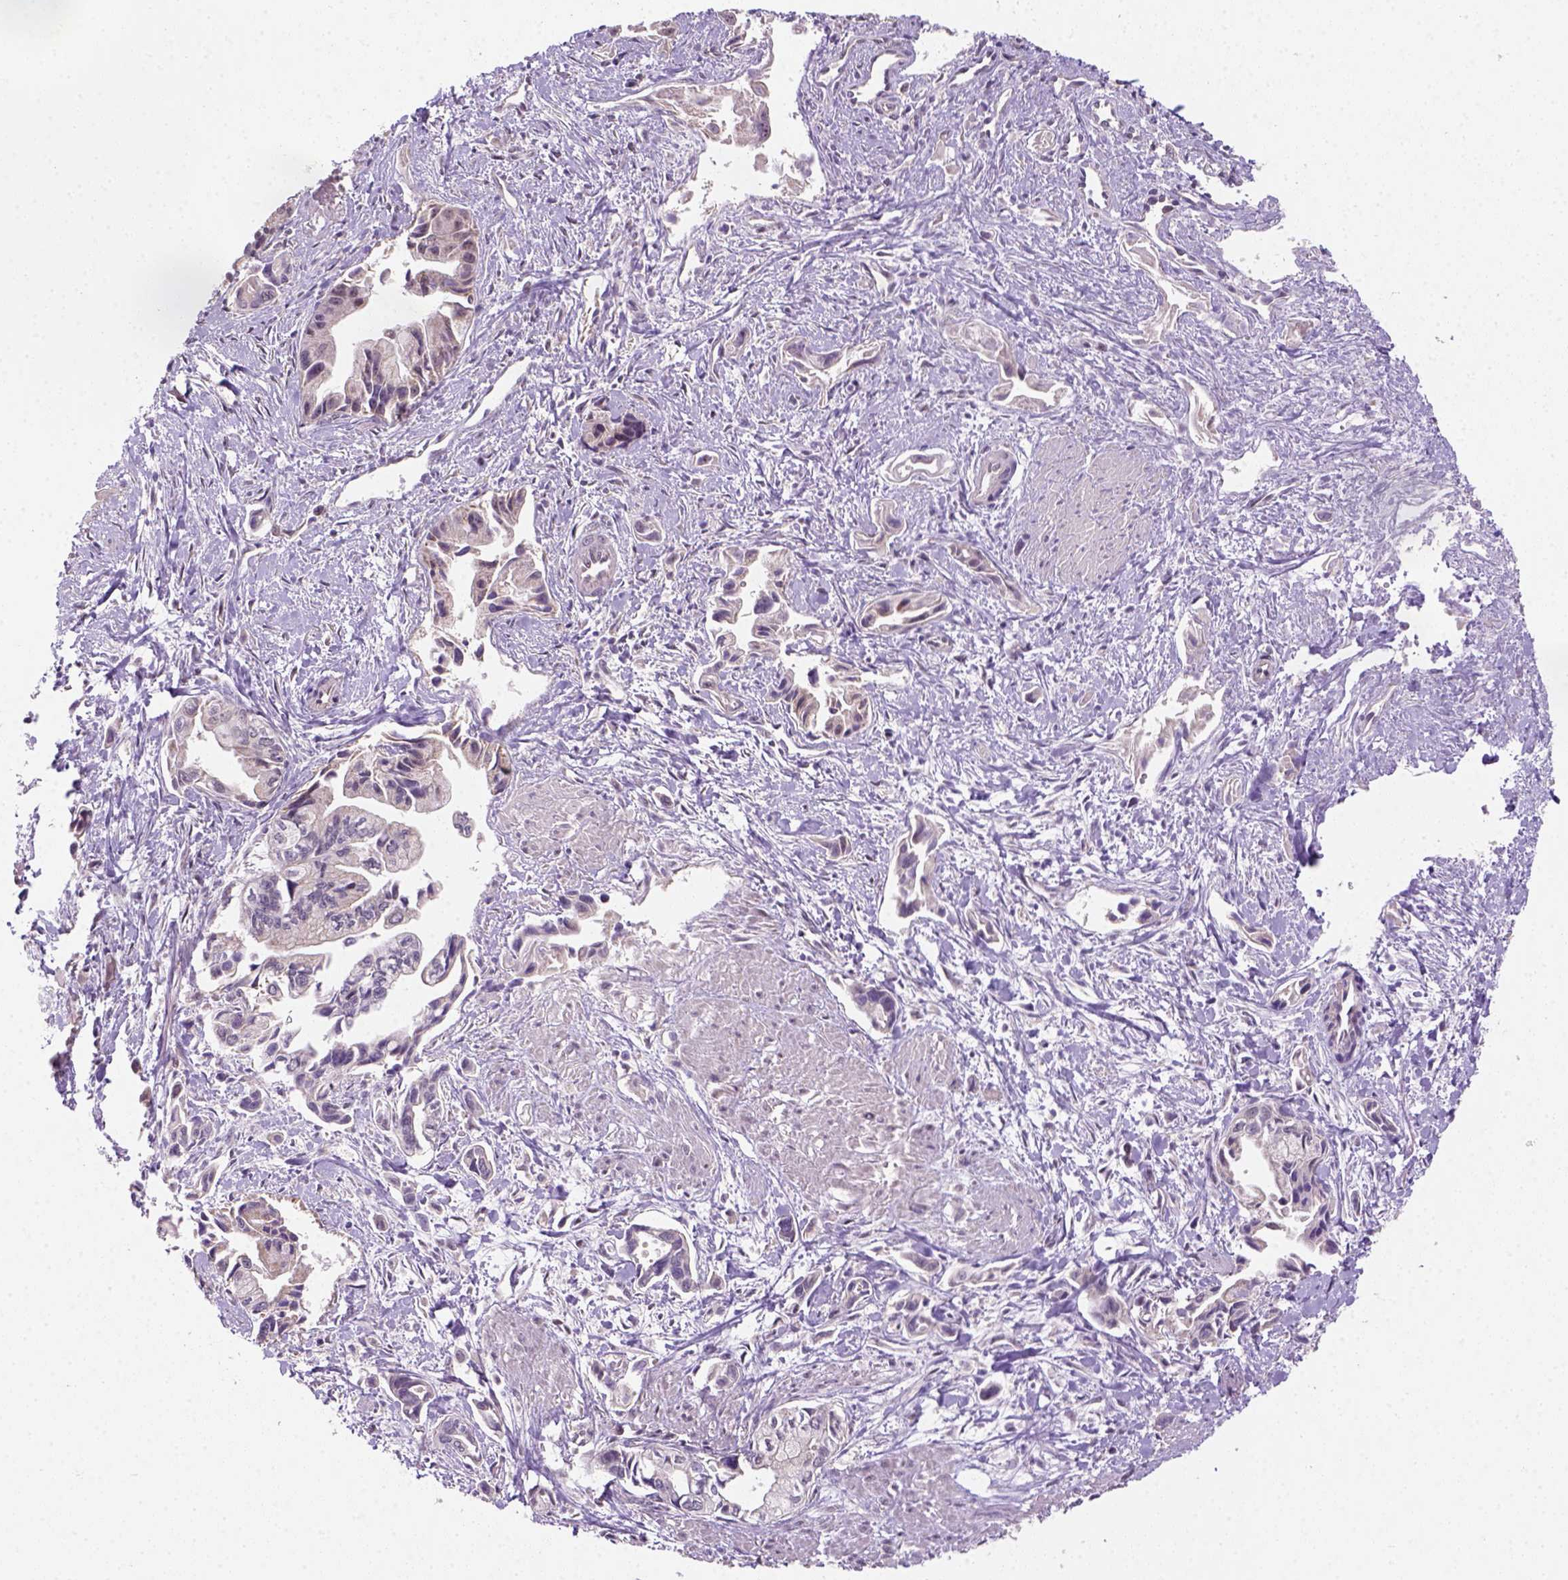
{"staining": {"intensity": "negative", "quantity": "none", "location": "none"}, "tissue": "pancreatic cancer", "cell_type": "Tumor cells", "image_type": "cancer", "snomed": [{"axis": "morphology", "description": "Adenocarcinoma, NOS"}, {"axis": "topography", "description": "Pancreas"}], "caption": "Image shows no significant protein positivity in tumor cells of pancreatic adenocarcinoma.", "gene": "DDX50", "patient": {"sex": "female", "age": 61}}